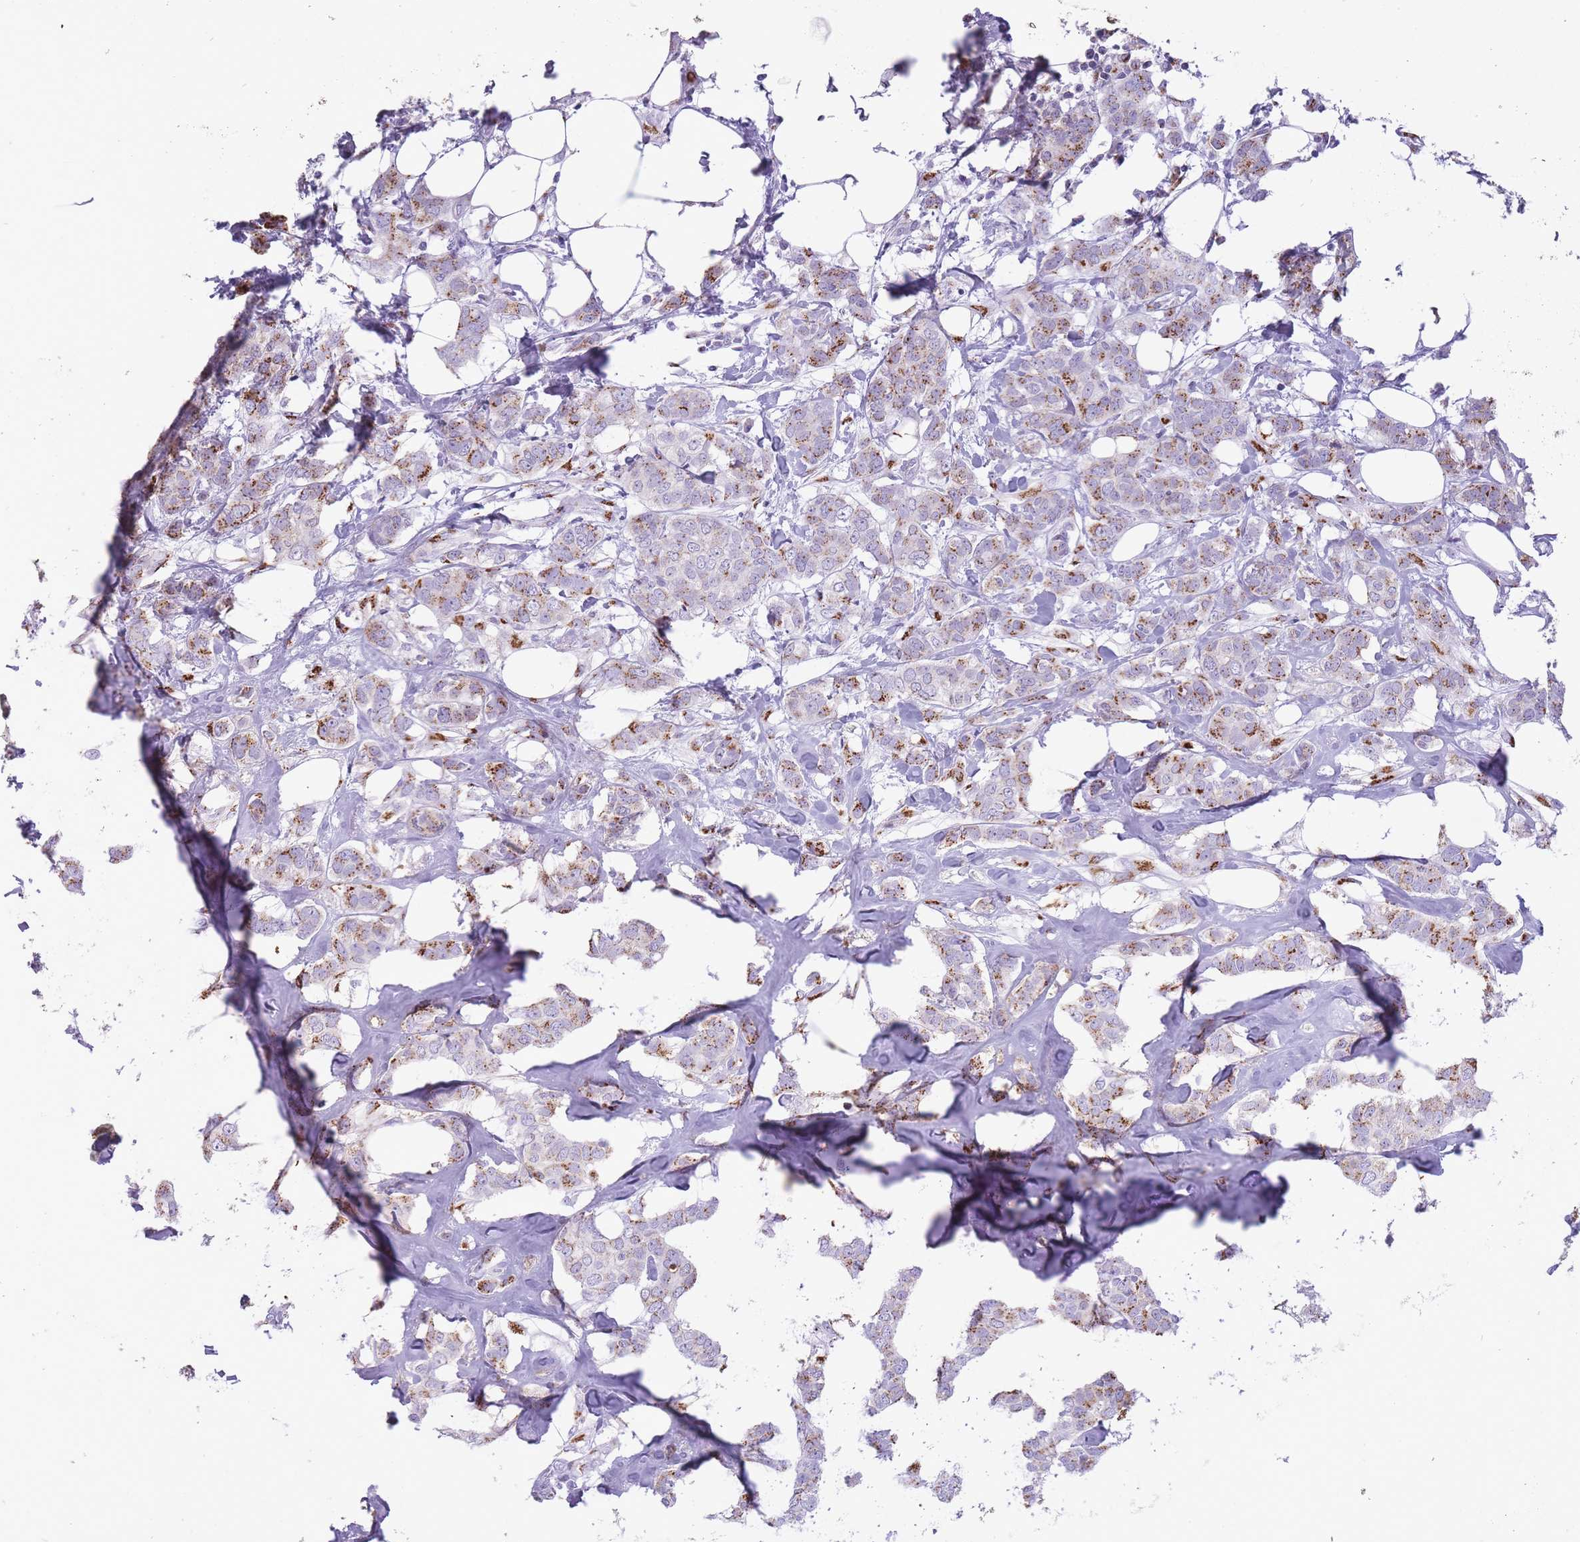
{"staining": {"intensity": "strong", "quantity": "25%-75%", "location": "cytoplasmic/membranous"}, "tissue": "breast cancer", "cell_type": "Tumor cells", "image_type": "cancer", "snomed": [{"axis": "morphology", "description": "Duct carcinoma"}, {"axis": "topography", "description": "Breast"}], "caption": "There is high levels of strong cytoplasmic/membranous positivity in tumor cells of breast cancer (intraductal carcinoma), as demonstrated by immunohistochemical staining (brown color).", "gene": "B4GALT2", "patient": {"sex": "female", "age": 72}}